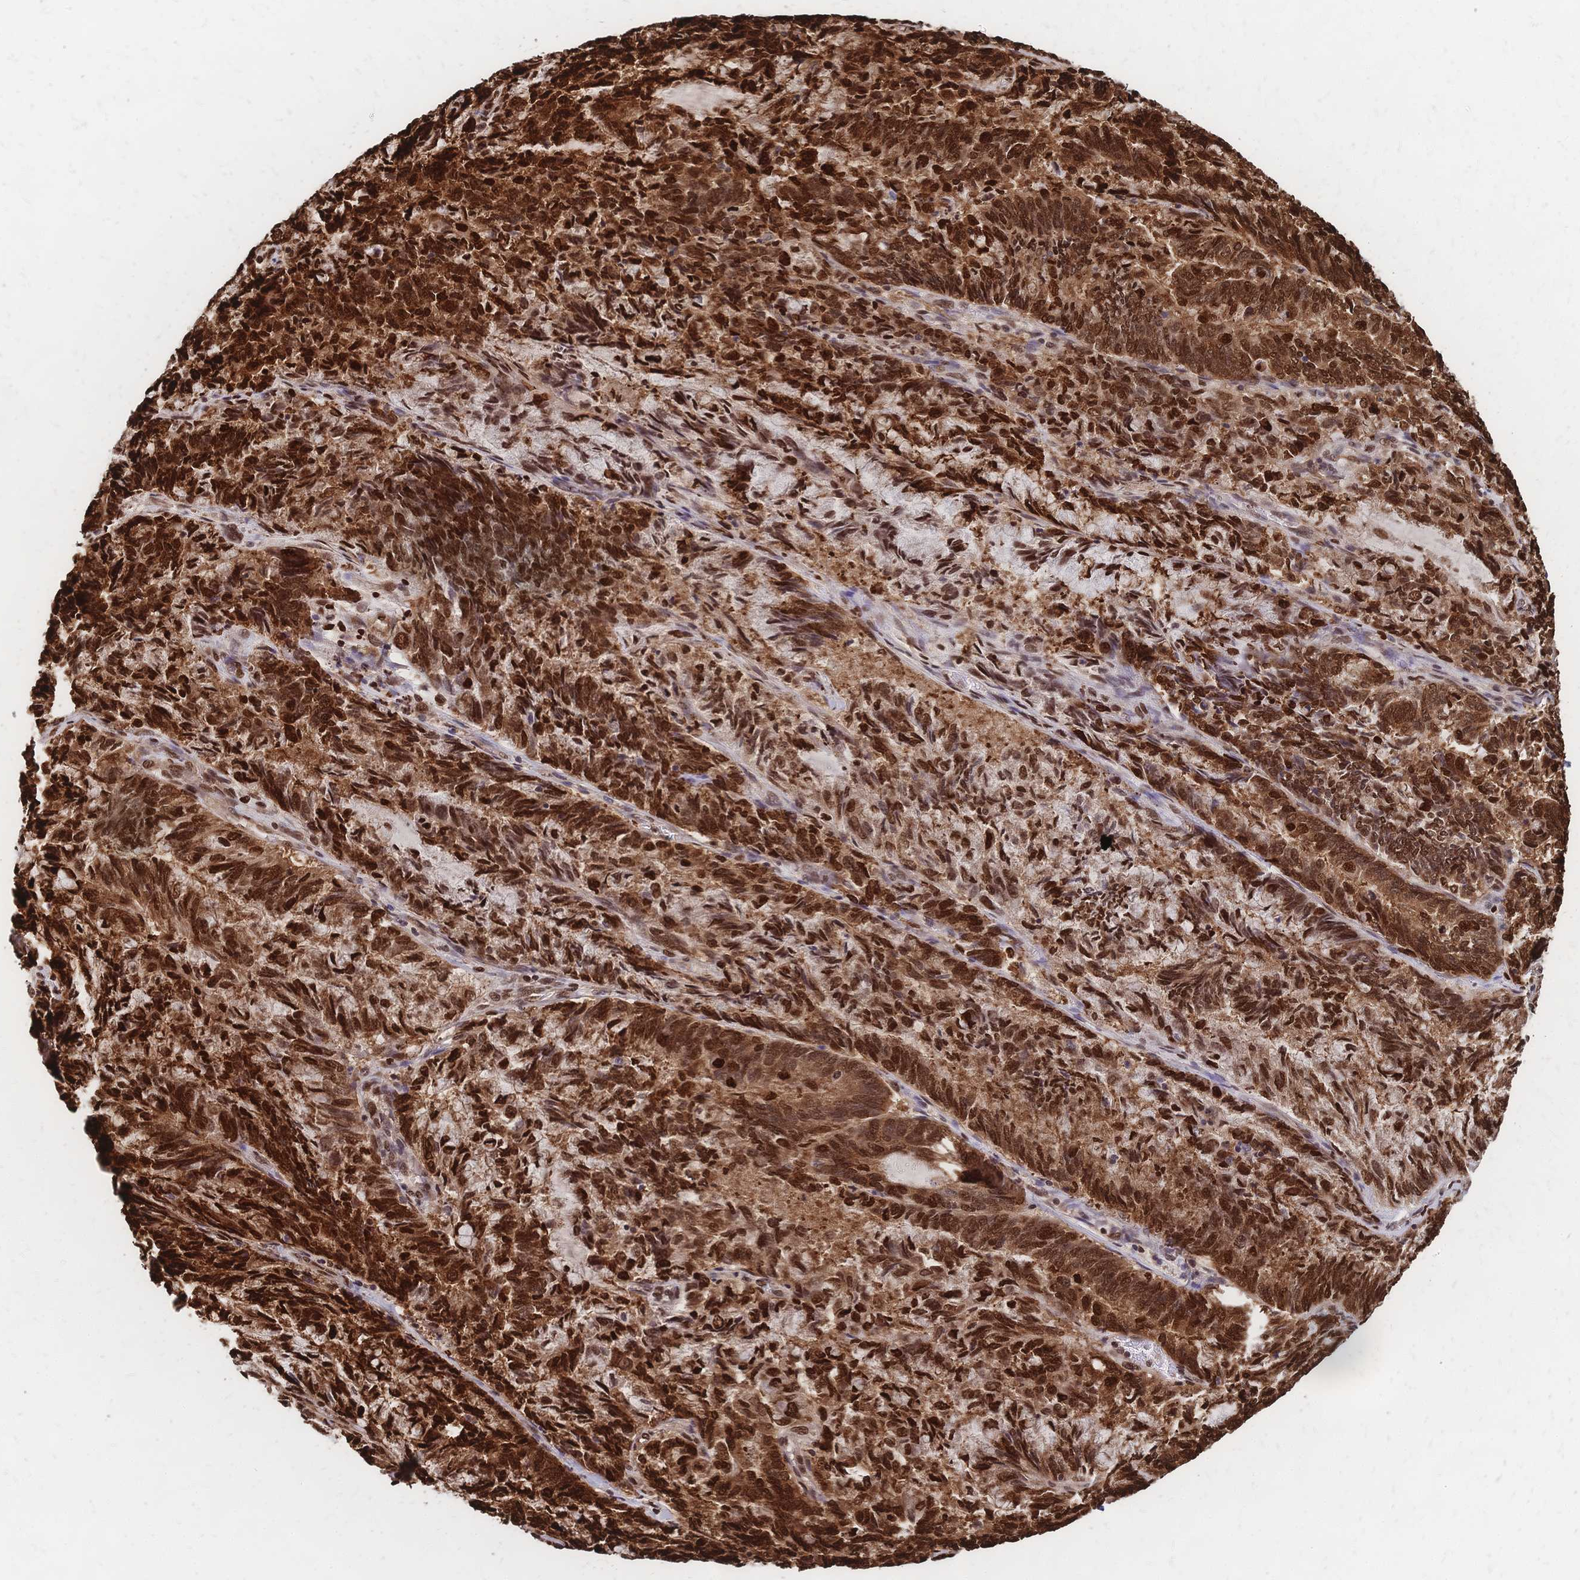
{"staining": {"intensity": "strong", "quantity": ">75%", "location": "cytoplasmic/membranous,nuclear"}, "tissue": "endometrial cancer", "cell_type": "Tumor cells", "image_type": "cancer", "snomed": [{"axis": "morphology", "description": "Adenocarcinoma, NOS"}, {"axis": "topography", "description": "Endometrium"}], "caption": "Endometrial cancer tissue exhibits strong cytoplasmic/membranous and nuclear staining in about >75% of tumor cells The staining was performed using DAB to visualize the protein expression in brown, while the nuclei were stained in blue with hematoxylin (Magnification: 20x).", "gene": "HDGF", "patient": {"sex": "female", "age": 80}}